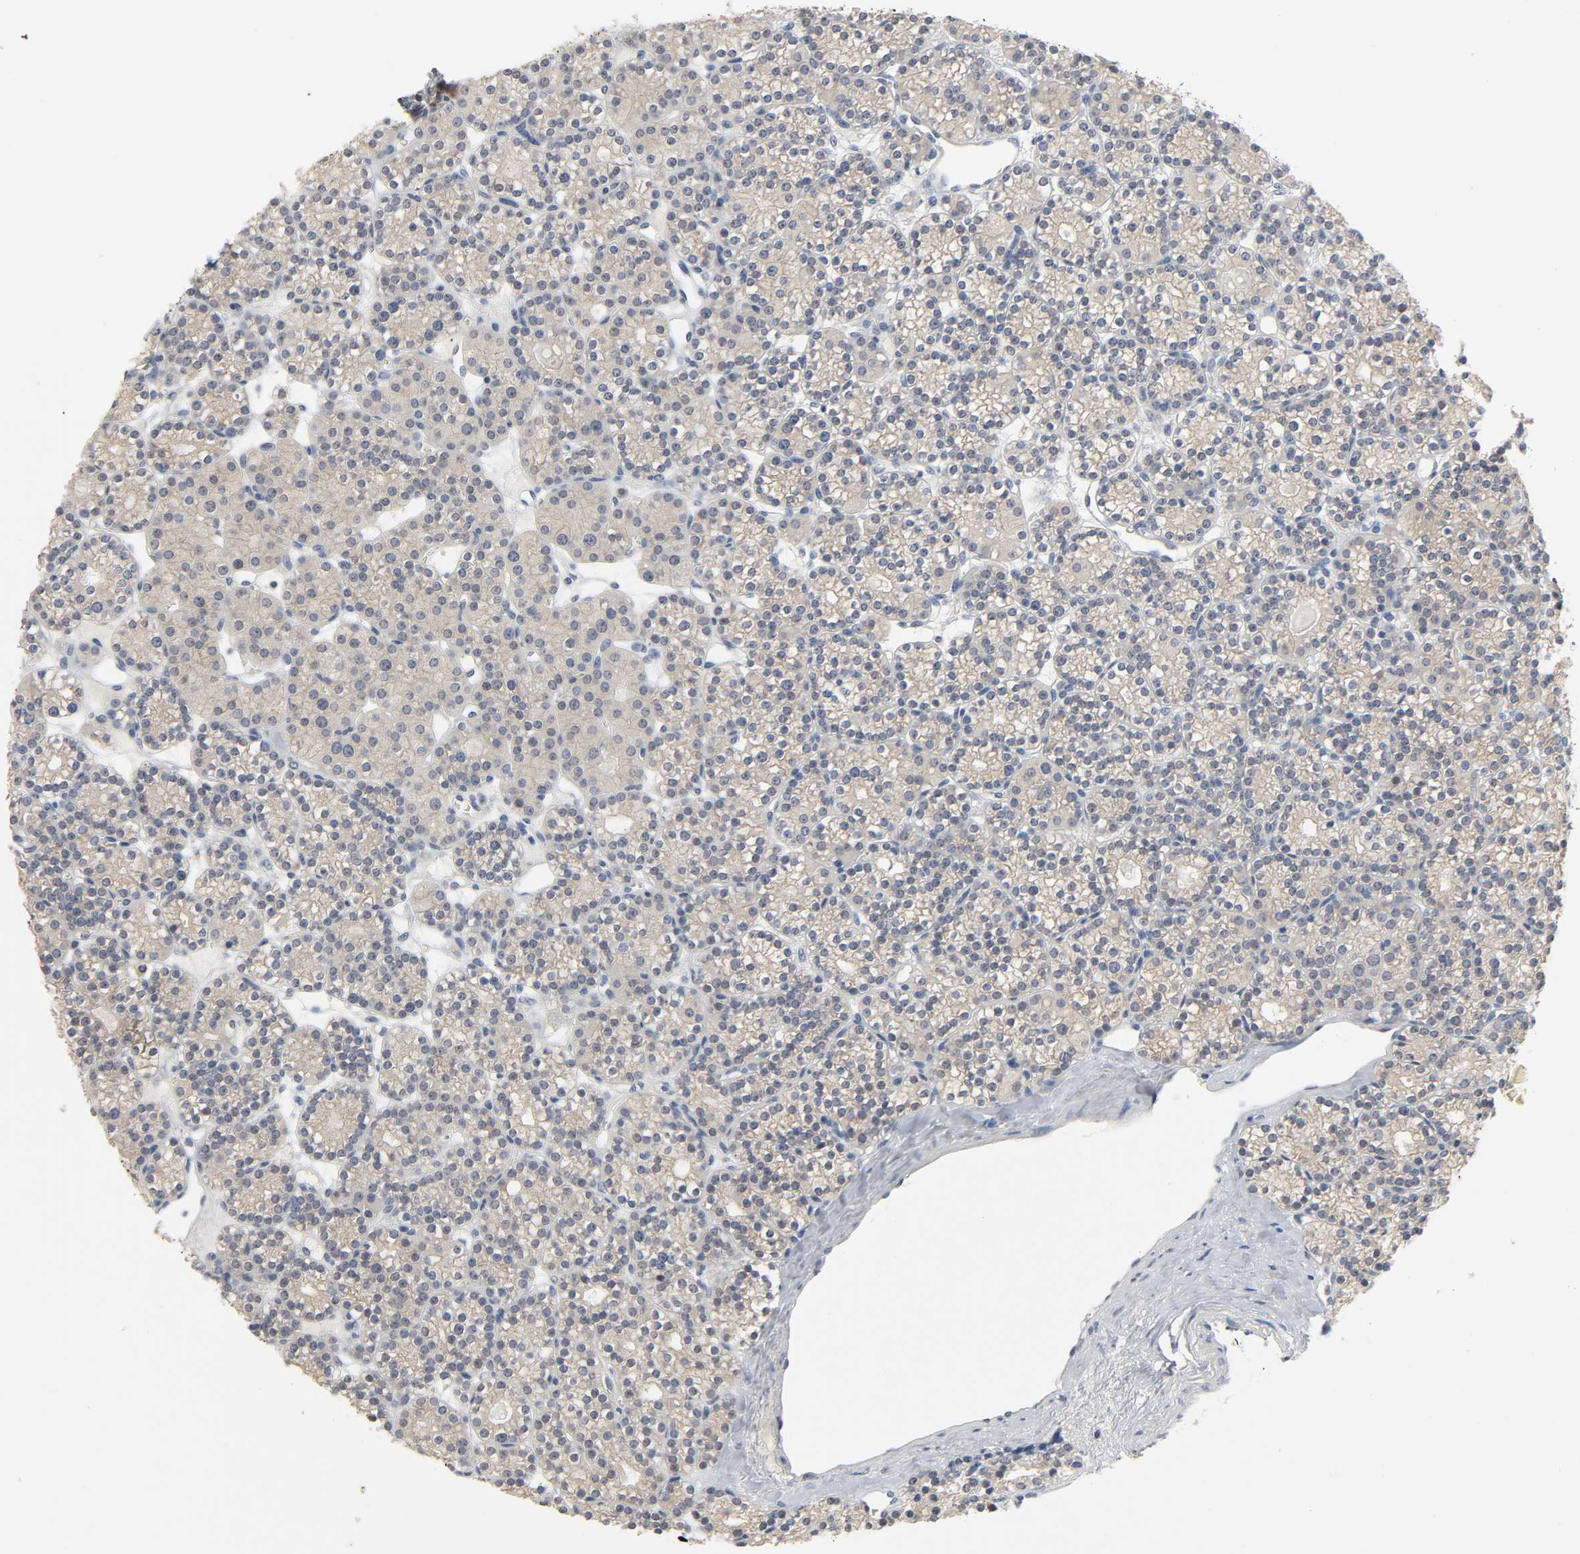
{"staining": {"intensity": "moderate", "quantity": "25%-75%", "location": "cytoplasmic/membranous"}, "tissue": "parathyroid gland", "cell_type": "Glandular cells", "image_type": "normal", "snomed": [{"axis": "morphology", "description": "Normal tissue, NOS"}, {"axis": "topography", "description": "Parathyroid gland"}], "caption": "A high-resolution photomicrograph shows immunohistochemistry staining of unremarkable parathyroid gland, which displays moderate cytoplasmic/membranous expression in approximately 25%-75% of glandular cells. (DAB IHC with brightfield microscopy, high magnification).", "gene": "MAPKAPK5", "patient": {"sex": "female", "age": 64}}